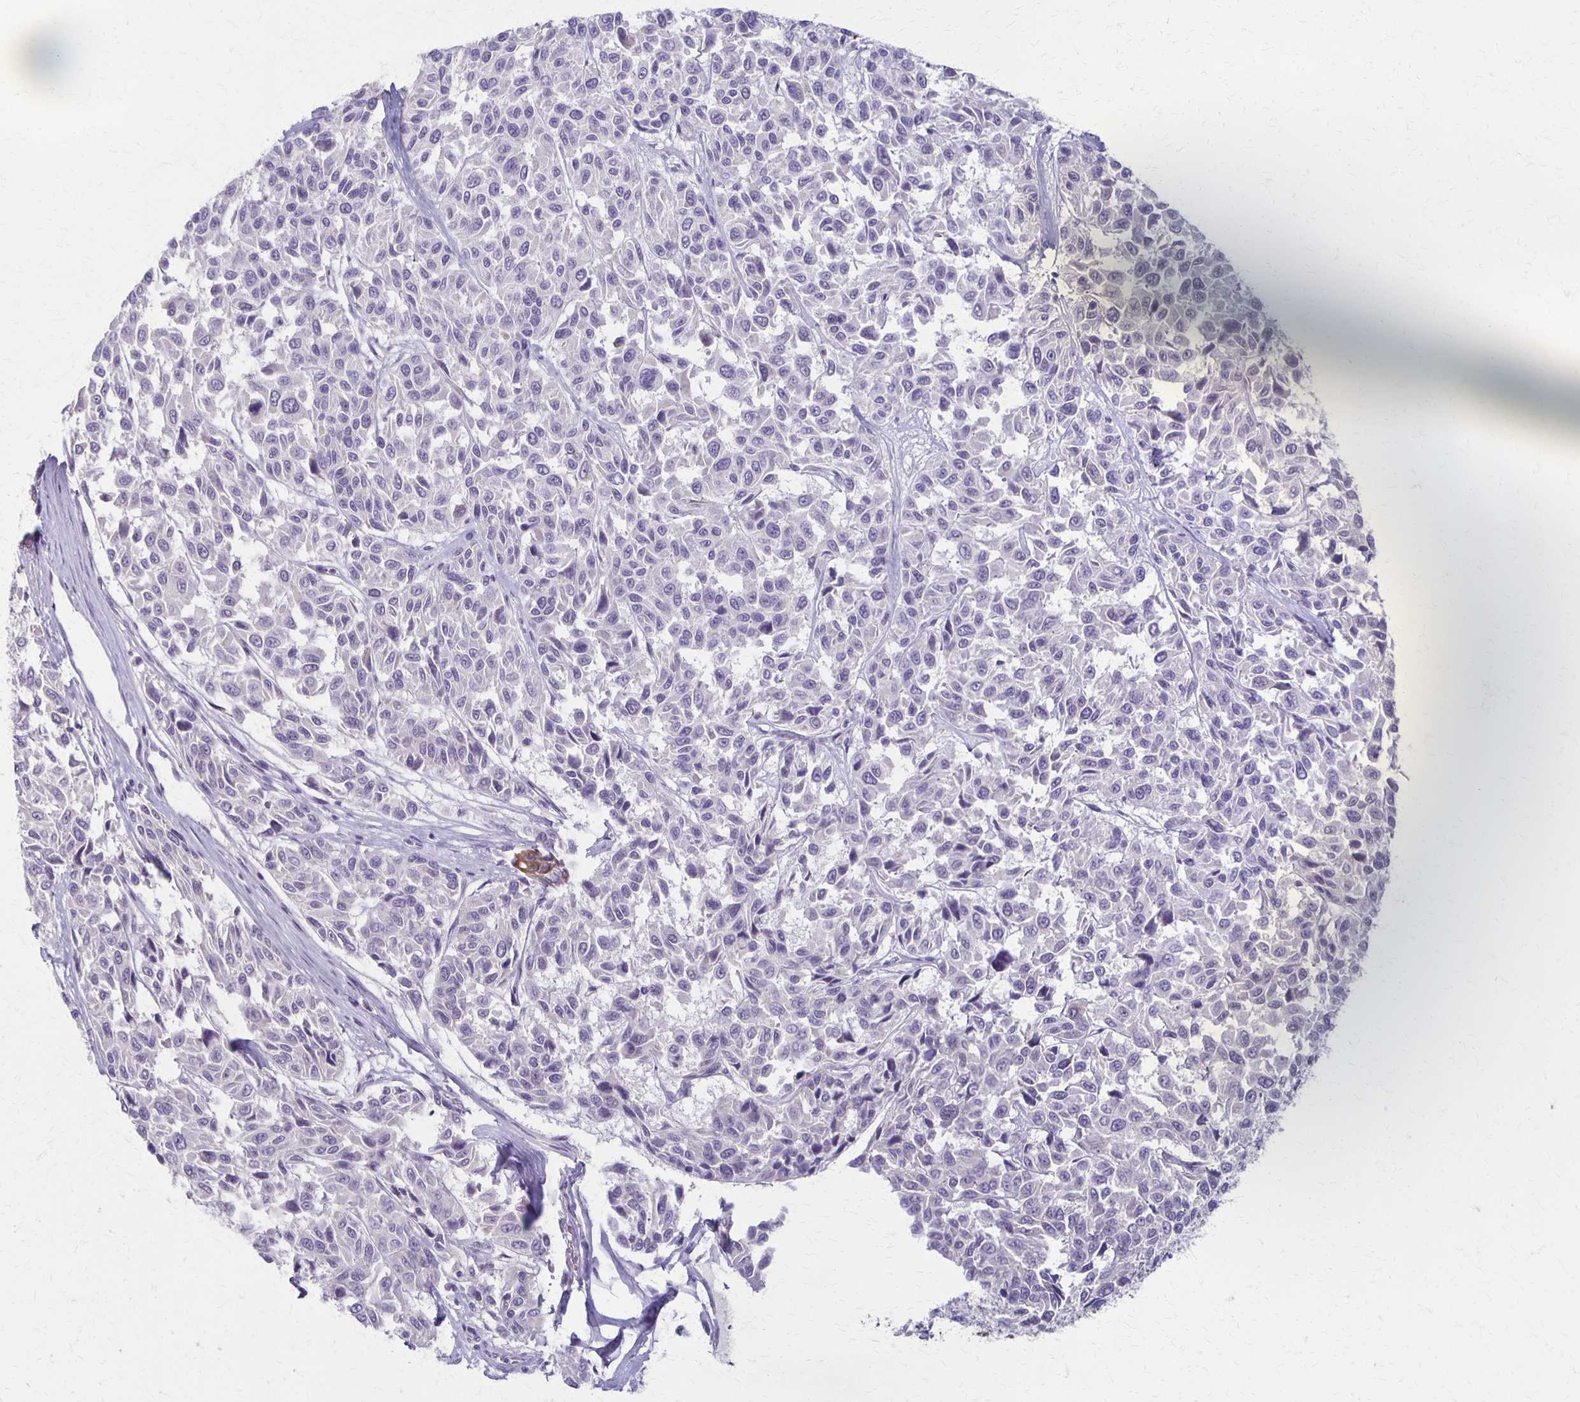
{"staining": {"intensity": "negative", "quantity": "none", "location": "none"}, "tissue": "melanoma", "cell_type": "Tumor cells", "image_type": "cancer", "snomed": [{"axis": "morphology", "description": "Malignant melanoma, NOS"}, {"axis": "topography", "description": "Skin"}], "caption": "Tumor cells show no significant protein staining in melanoma.", "gene": "SLC35E2B", "patient": {"sex": "female", "age": 66}}